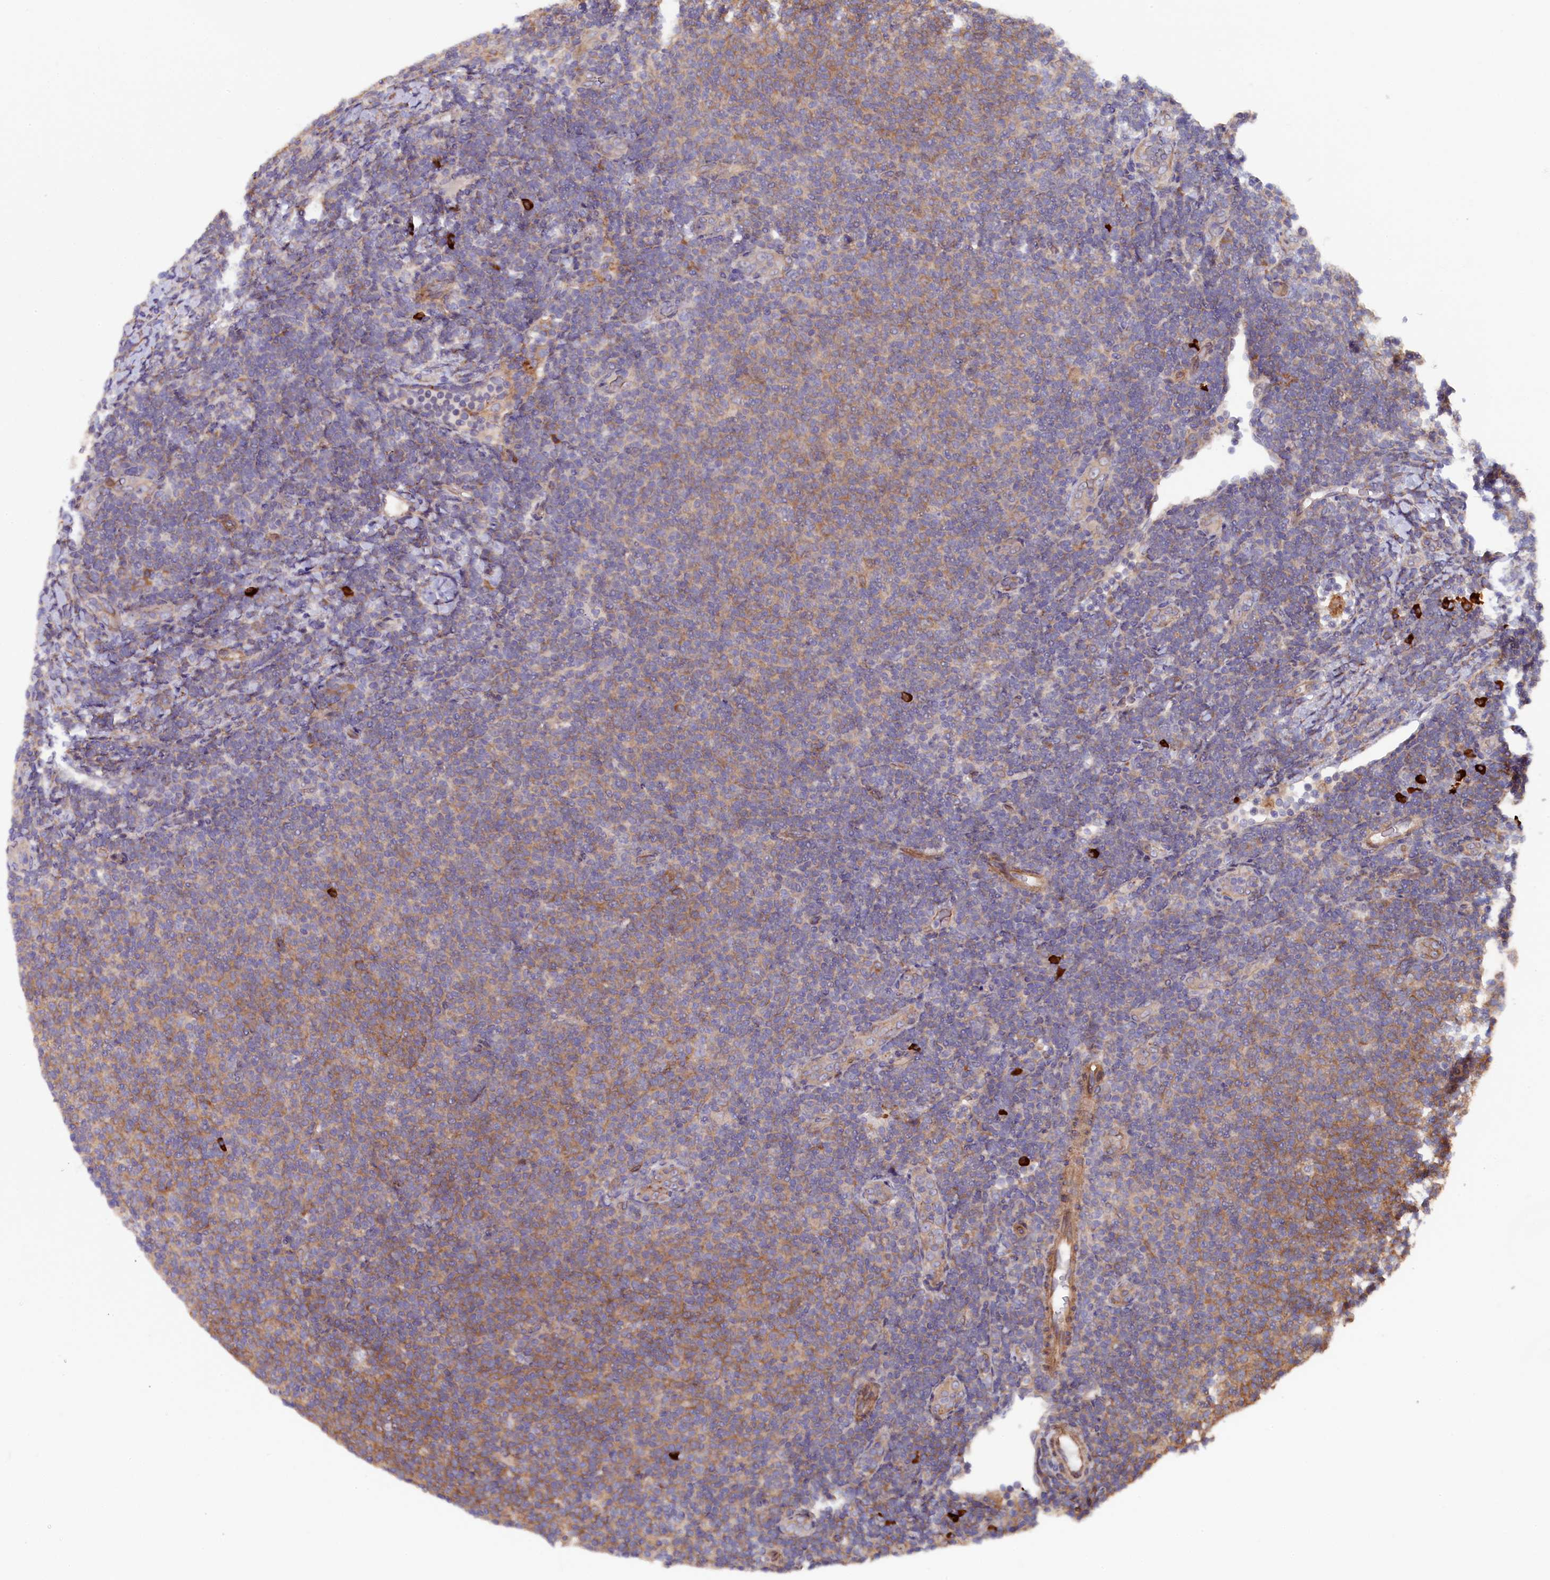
{"staining": {"intensity": "weak", "quantity": "<25%", "location": "cytoplasmic/membranous"}, "tissue": "lymphoma", "cell_type": "Tumor cells", "image_type": "cancer", "snomed": [{"axis": "morphology", "description": "Malignant lymphoma, non-Hodgkin's type, Low grade"}, {"axis": "topography", "description": "Lymph node"}], "caption": "Immunohistochemical staining of human malignant lymphoma, non-Hodgkin's type (low-grade) displays no significant positivity in tumor cells. Brightfield microscopy of immunohistochemistry (IHC) stained with DAB (brown) and hematoxylin (blue), captured at high magnification.", "gene": "JPT2", "patient": {"sex": "male", "age": 66}}